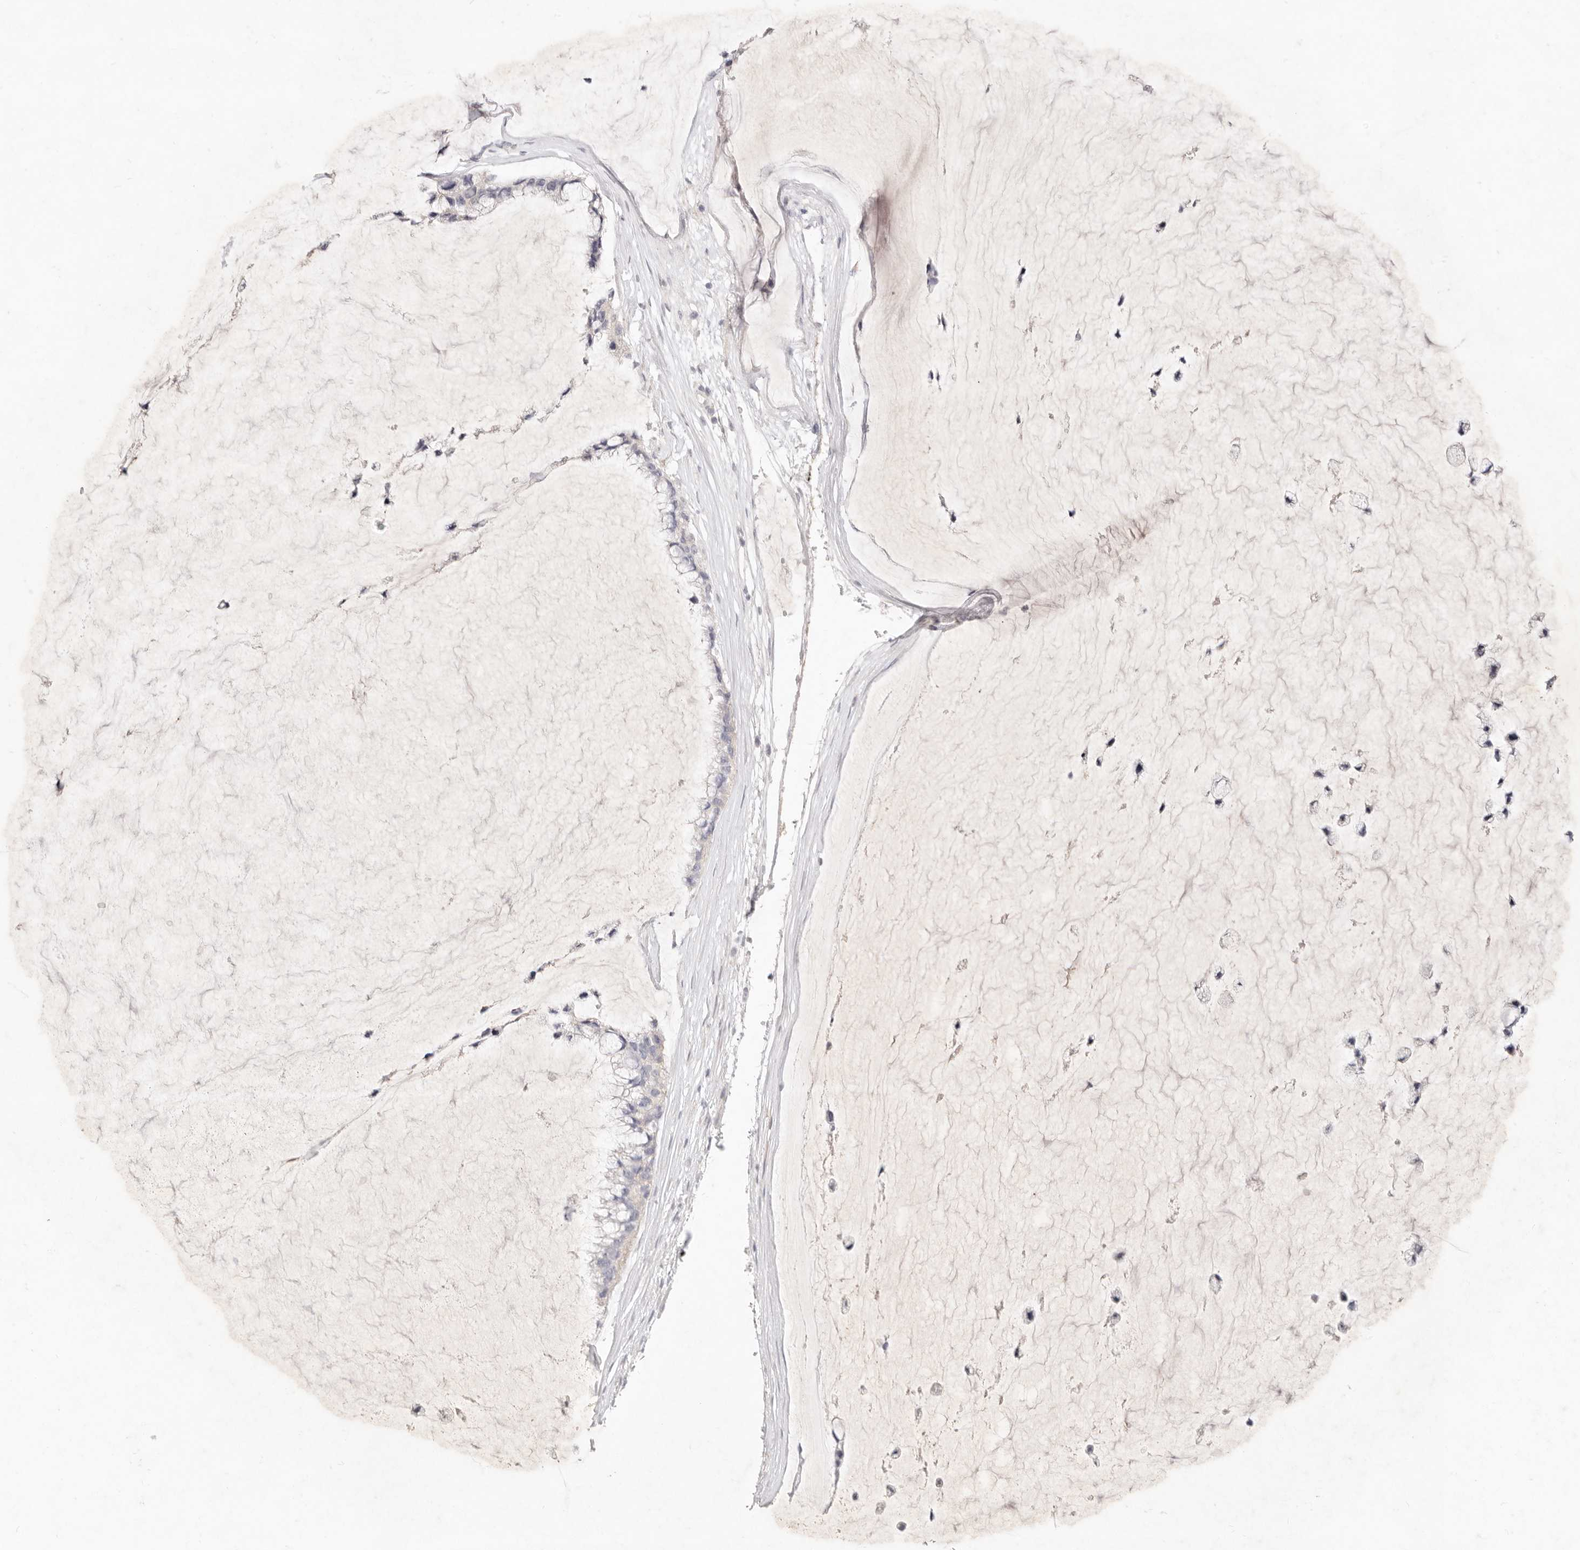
{"staining": {"intensity": "negative", "quantity": "none", "location": "none"}, "tissue": "ovarian cancer", "cell_type": "Tumor cells", "image_type": "cancer", "snomed": [{"axis": "morphology", "description": "Cystadenocarcinoma, mucinous, NOS"}, {"axis": "topography", "description": "Ovary"}], "caption": "Ovarian cancer (mucinous cystadenocarcinoma) was stained to show a protein in brown. There is no significant positivity in tumor cells.", "gene": "GPR84", "patient": {"sex": "female", "age": 39}}